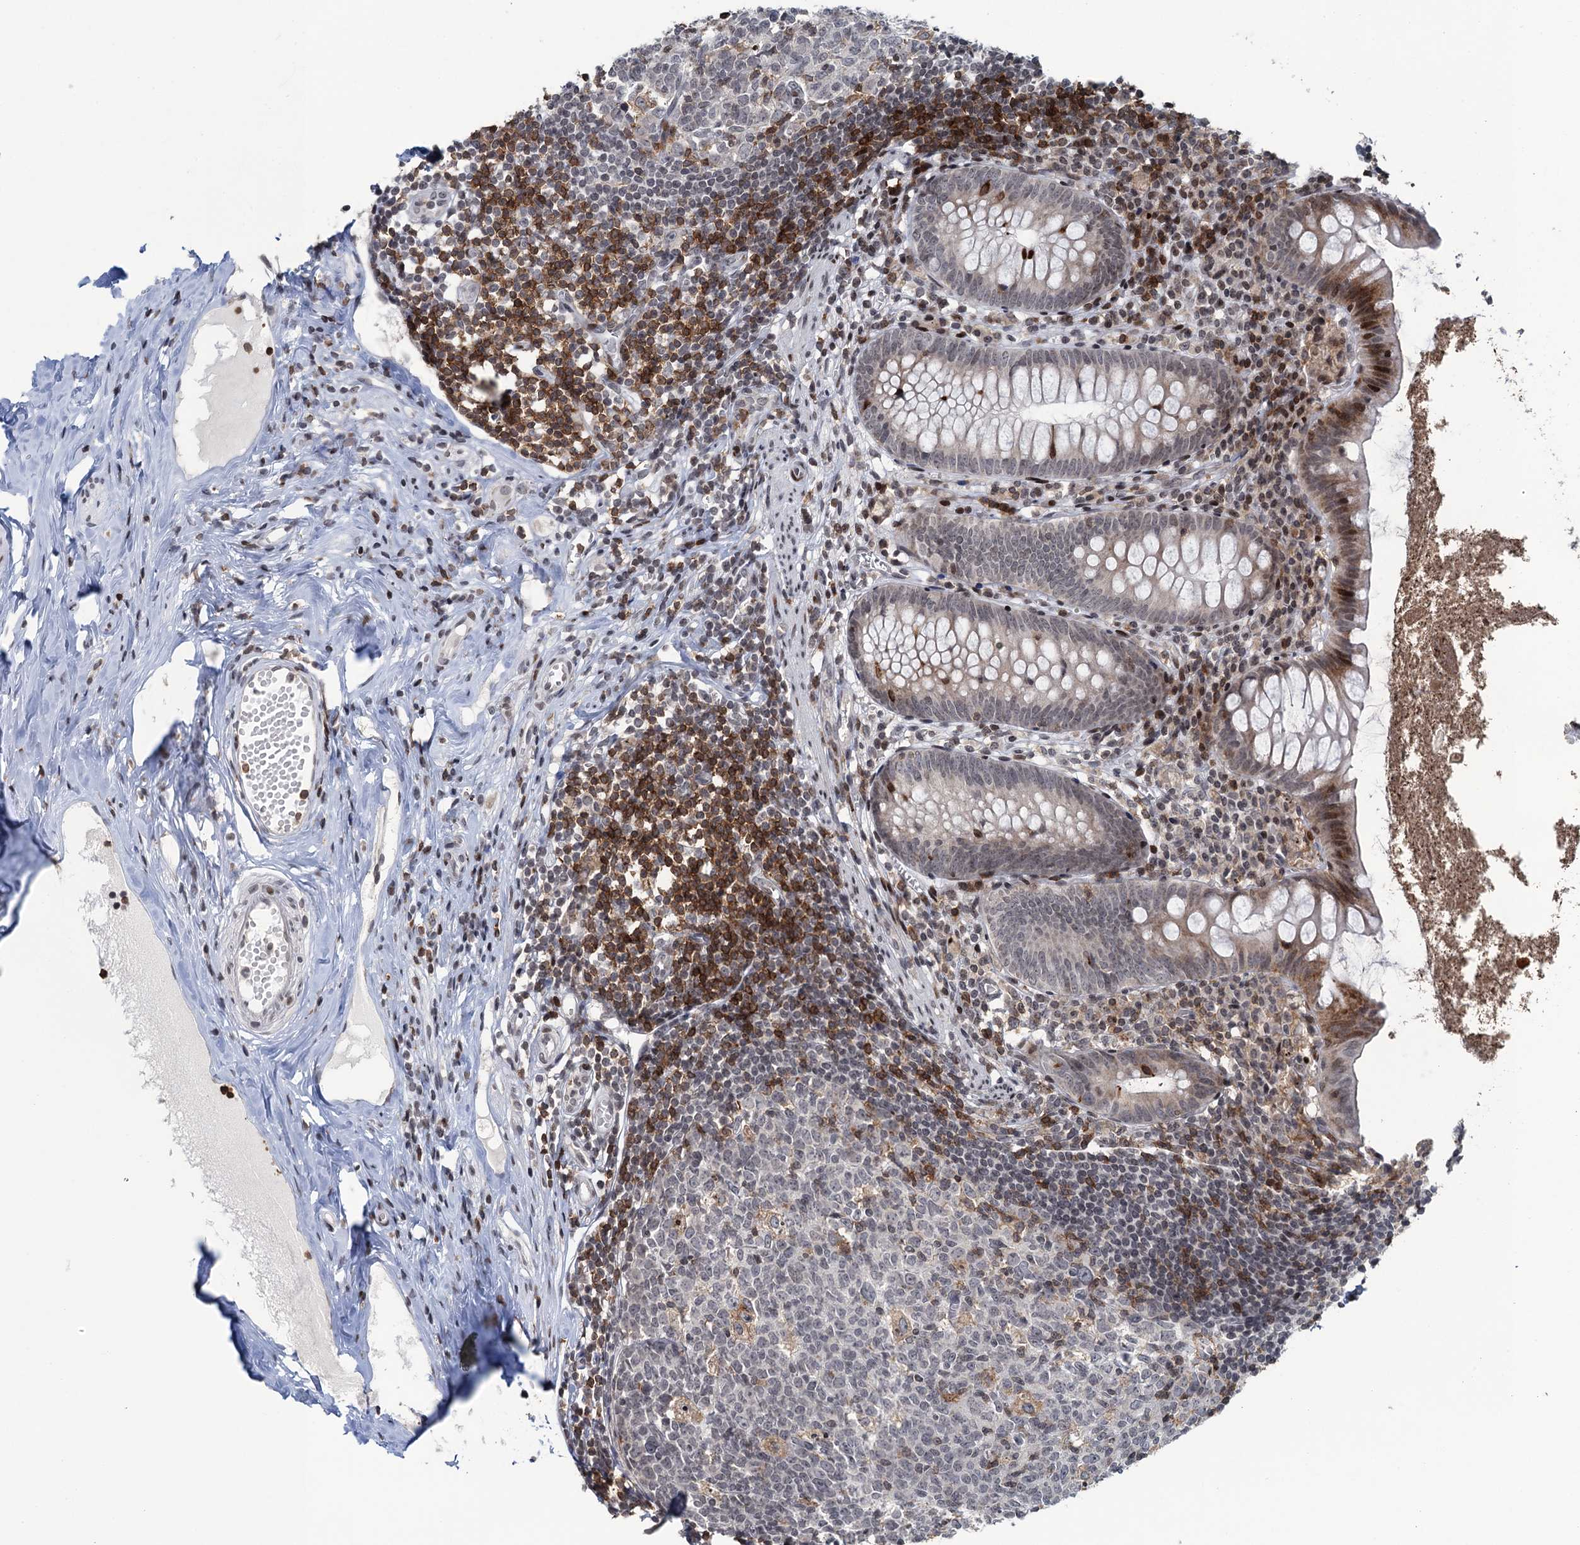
{"staining": {"intensity": "moderate", "quantity": "<25%", "location": "cytoplasmic/membranous,nuclear"}, "tissue": "appendix", "cell_type": "Glandular cells", "image_type": "normal", "snomed": [{"axis": "morphology", "description": "Normal tissue, NOS"}, {"axis": "topography", "description": "Appendix"}], "caption": "IHC (DAB (3,3'-diaminobenzidine)) staining of benign appendix exhibits moderate cytoplasmic/membranous,nuclear protein expression in approximately <25% of glandular cells. (Brightfield microscopy of DAB IHC at high magnification).", "gene": "FYB1", "patient": {"sex": "female", "age": 51}}